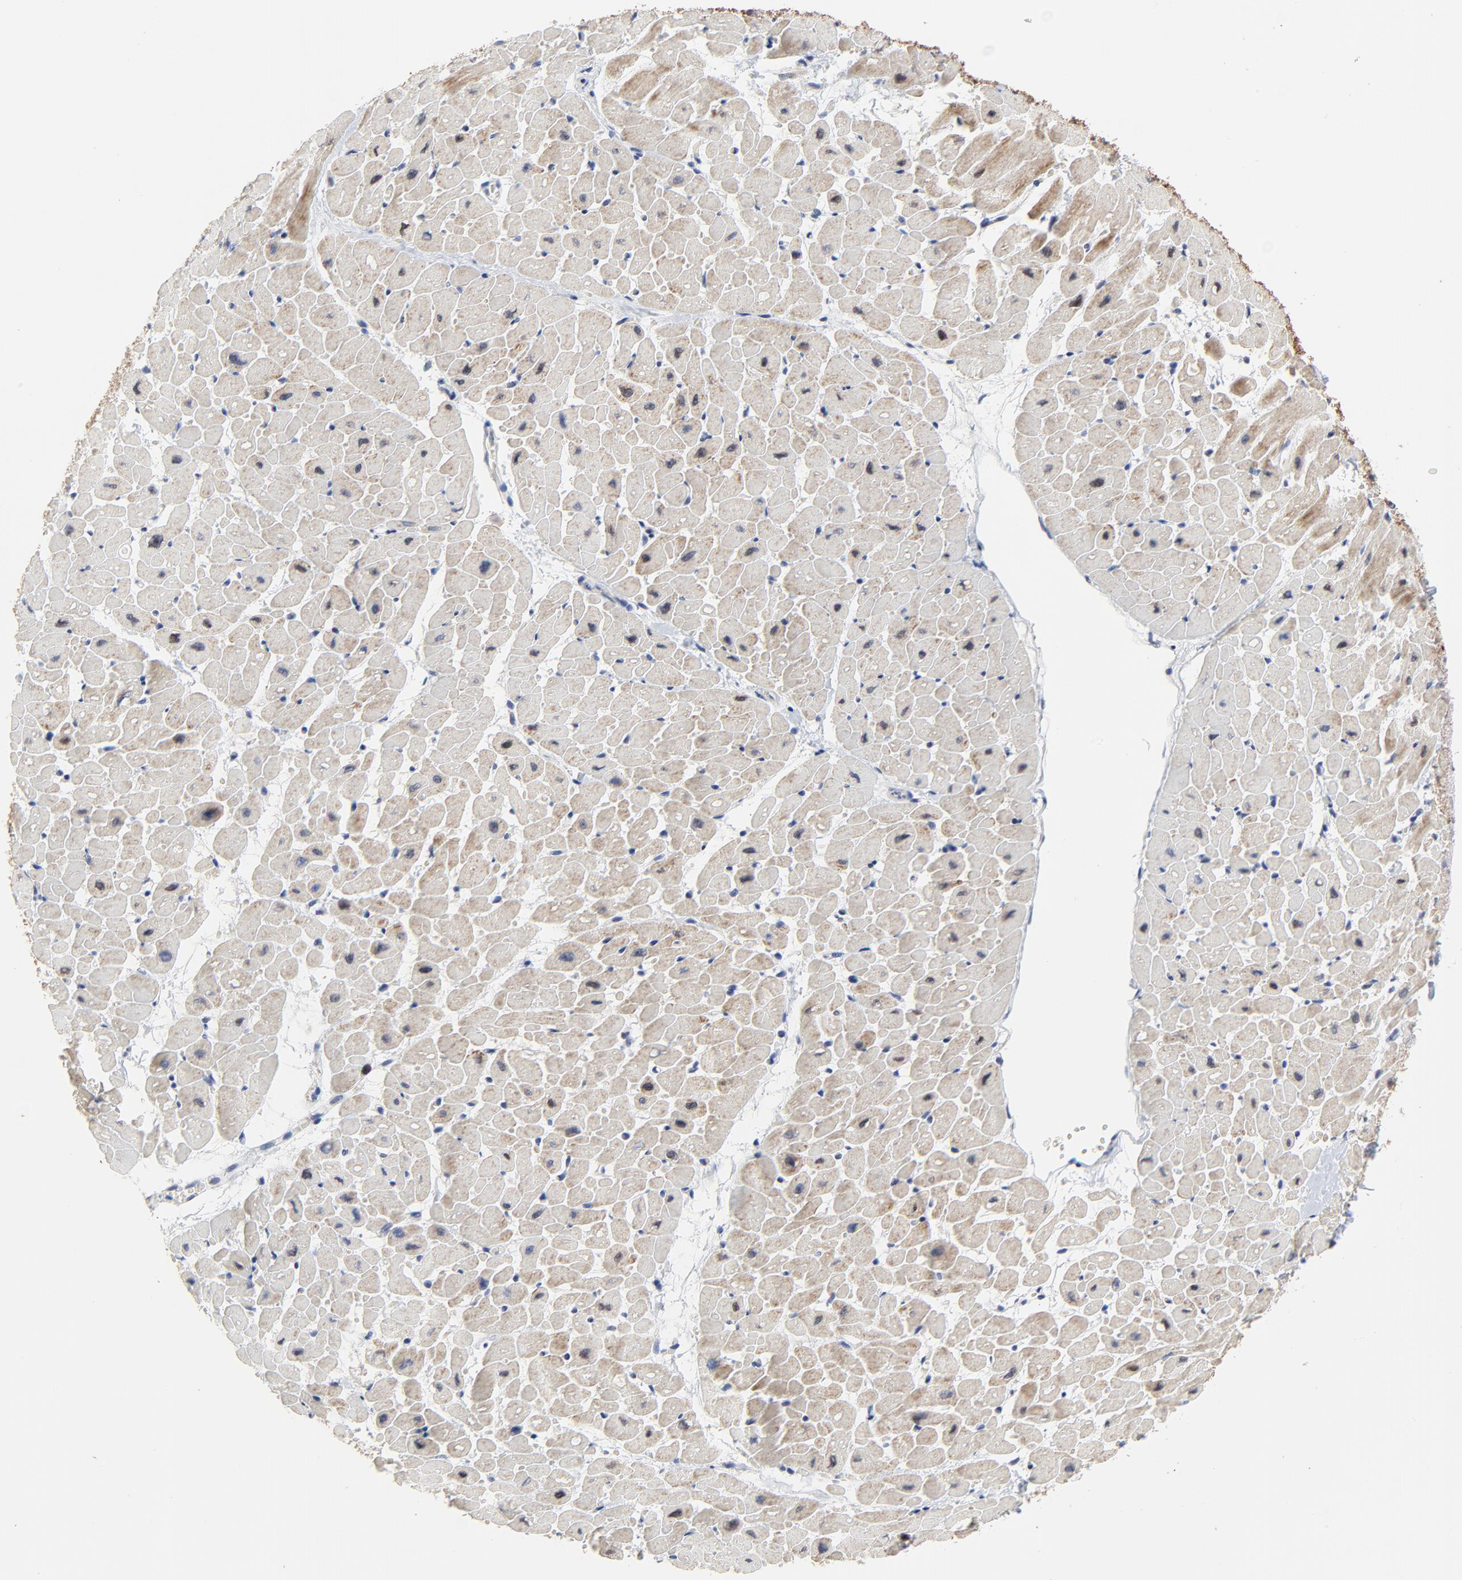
{"staining": {"intensity": "weak", "quantity": ">75%", "location": "cytoplasmic/membranous"}, "tissue": "heart muscle", "cell_type": "Cardiomyocytes", "image_type": "normal", "snomed": [{"axis": "morphology", "description": "Normal tissue, NOS"}, {"axis": "topography", "description": "Heart"}], "caption": "An immunohistochemistry (IHC) micrograph of unremarkable tissue is shown. Protein staining in brown labels weak cytoplasmic/membranous positivity in heart muscle within cardiomyocytes.", "gene": "LNX1", "patient": {"sex": "male", "age": 45}}